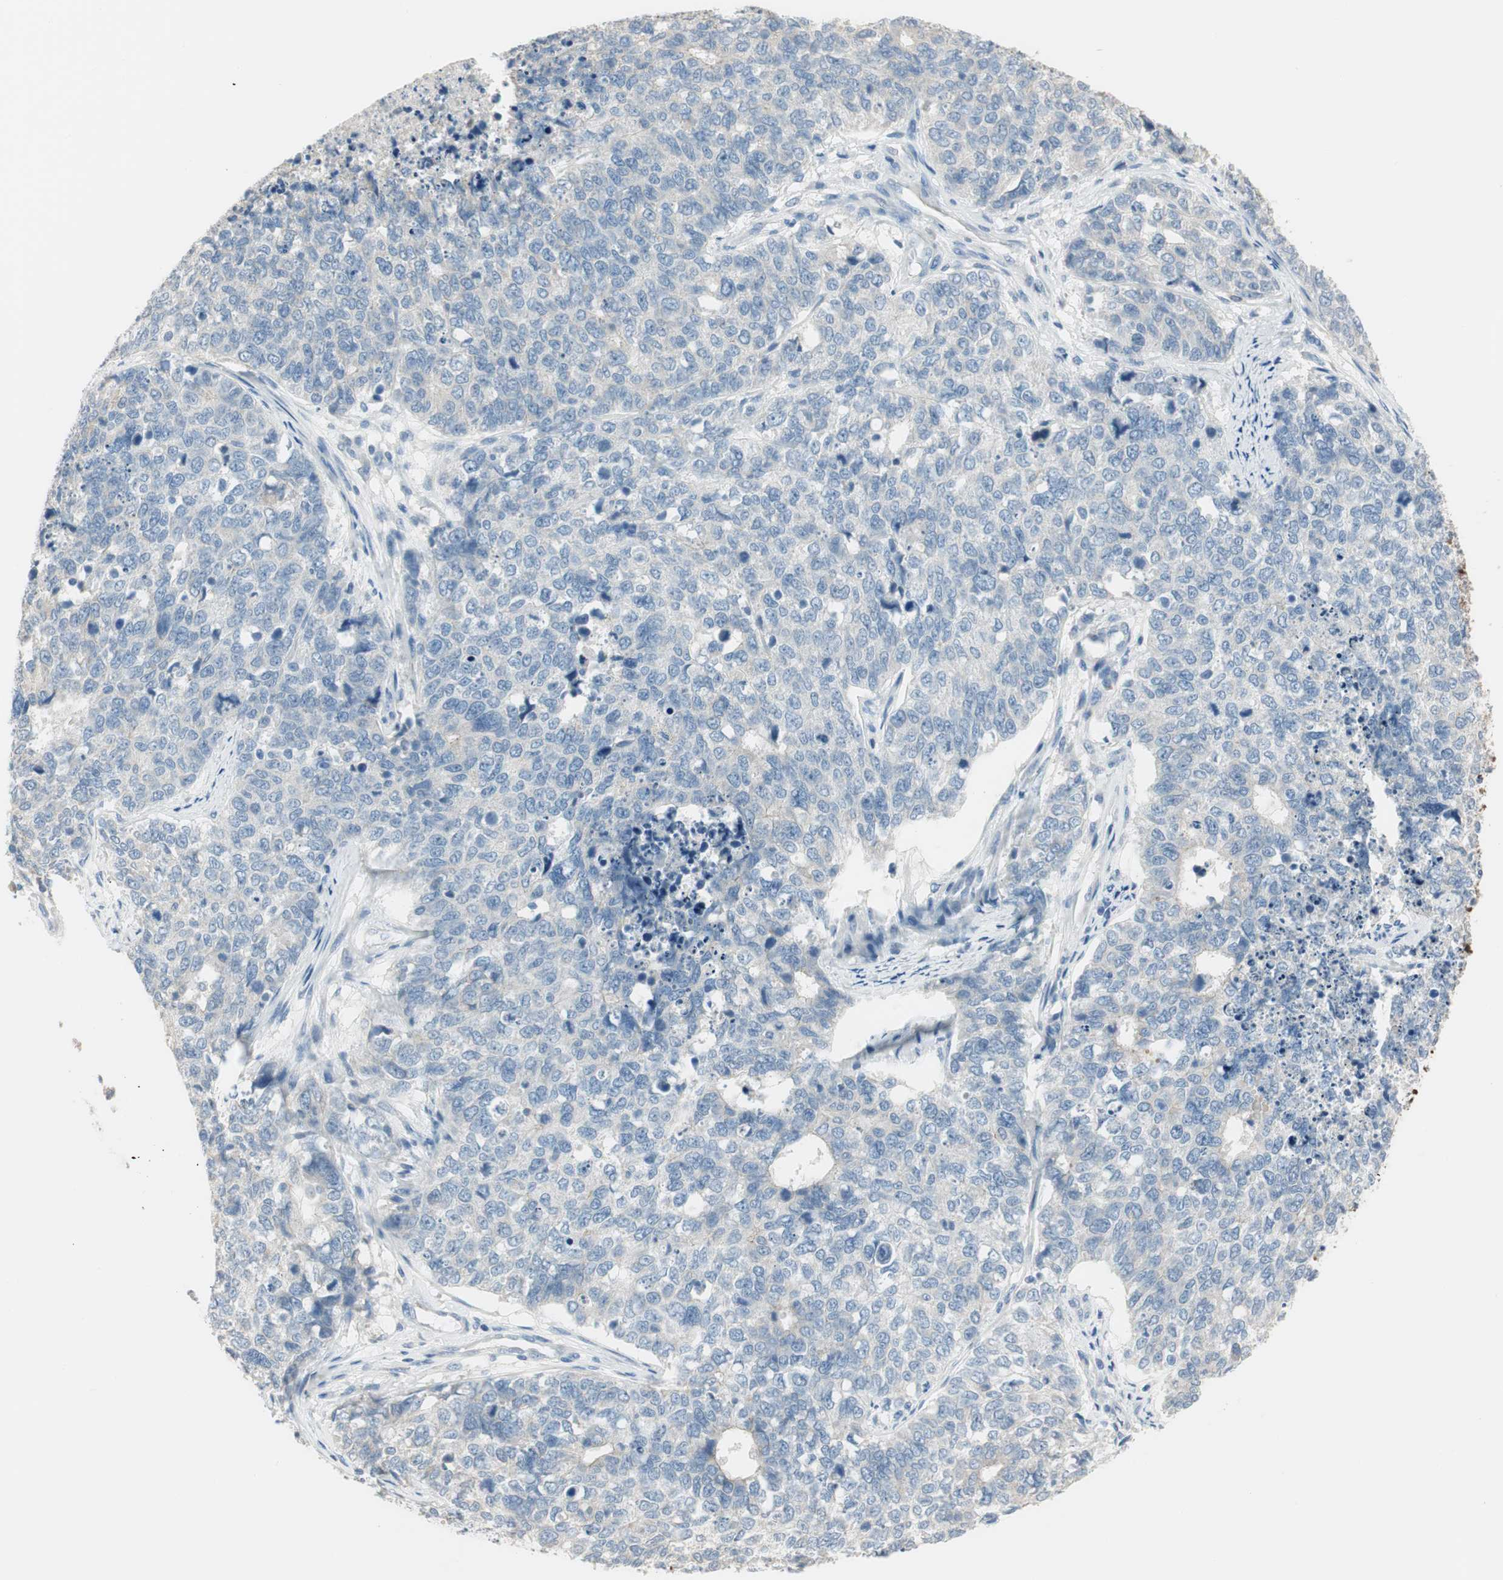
{"staining": {"intensity": "negative", "quantity": "none", "location": "none"}, "tissue": "cervical cancer", "cell_type": "Tumor cells", "image_type": "cancer", "snomed": [{"axis": "morphology", "description": "Squamous cell carcinoma, NOS"}, {"axis": "topography", "description": "Cervix"}], "caption": "The immunohistochemistry image has no significant expression in tumor cells of cervical cancer tissue.", "gene": "SPINK4", "patient": {"sex": "female", "age": 63}}